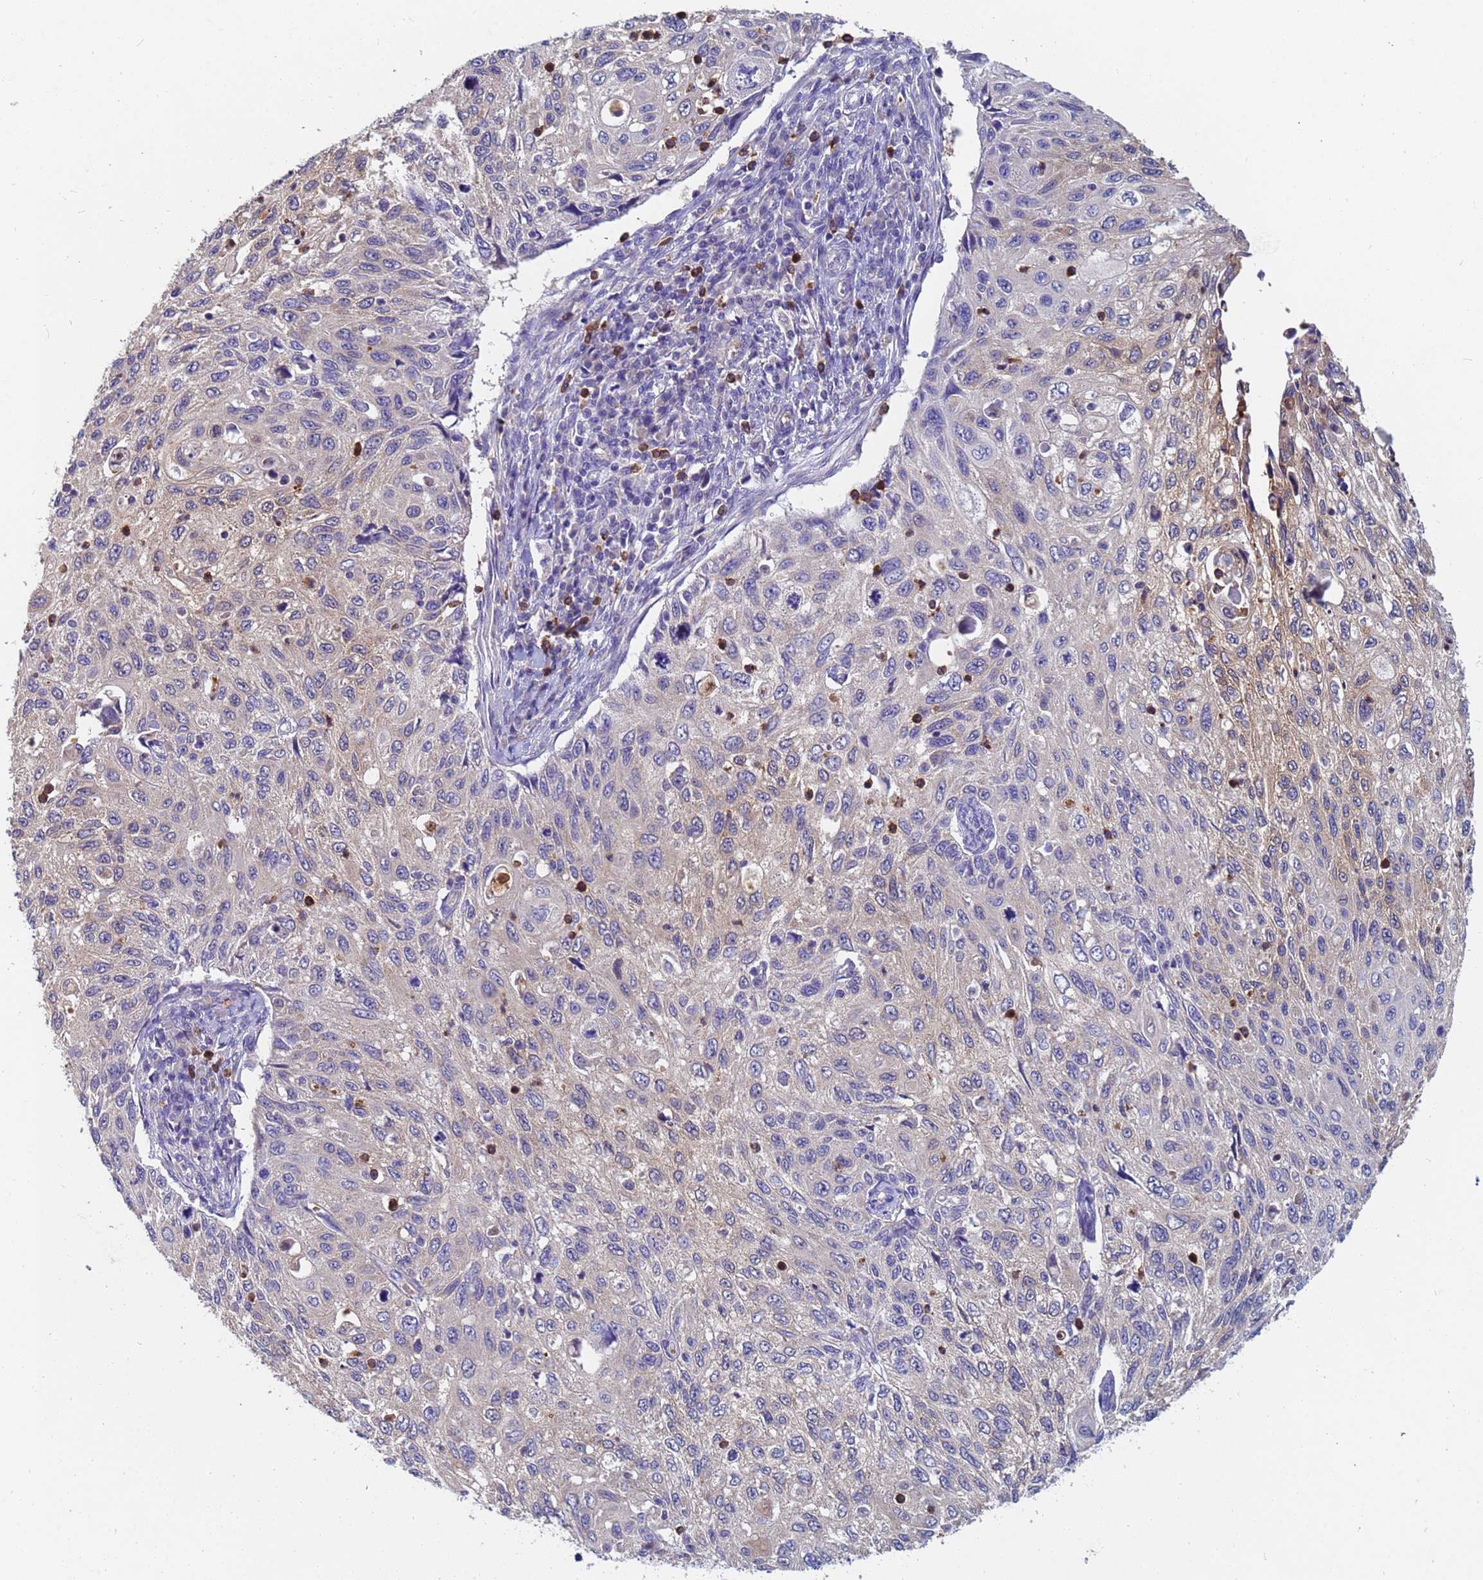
{"staining": {"intensity": "negative", "quantity": "none", "location": "none"}, "tissue": "cervical cancer", "cell_type": "Tumor cells", "image_type": "cancer", "snomed": [{"axis": "morphology", "description": "Squamous cell carcinoma, NOS"}, {"axis": "topography", "description": "Cervix"}], "caption": "IHC photomicrograph of neoplastic tissue: human cervical cancer (squamous cell carcinoma) stained with DAB displays no significant protein positivity in tumor cells.", "gene": "TTLL11", "patient": {"sex": "female", "age": 70}}